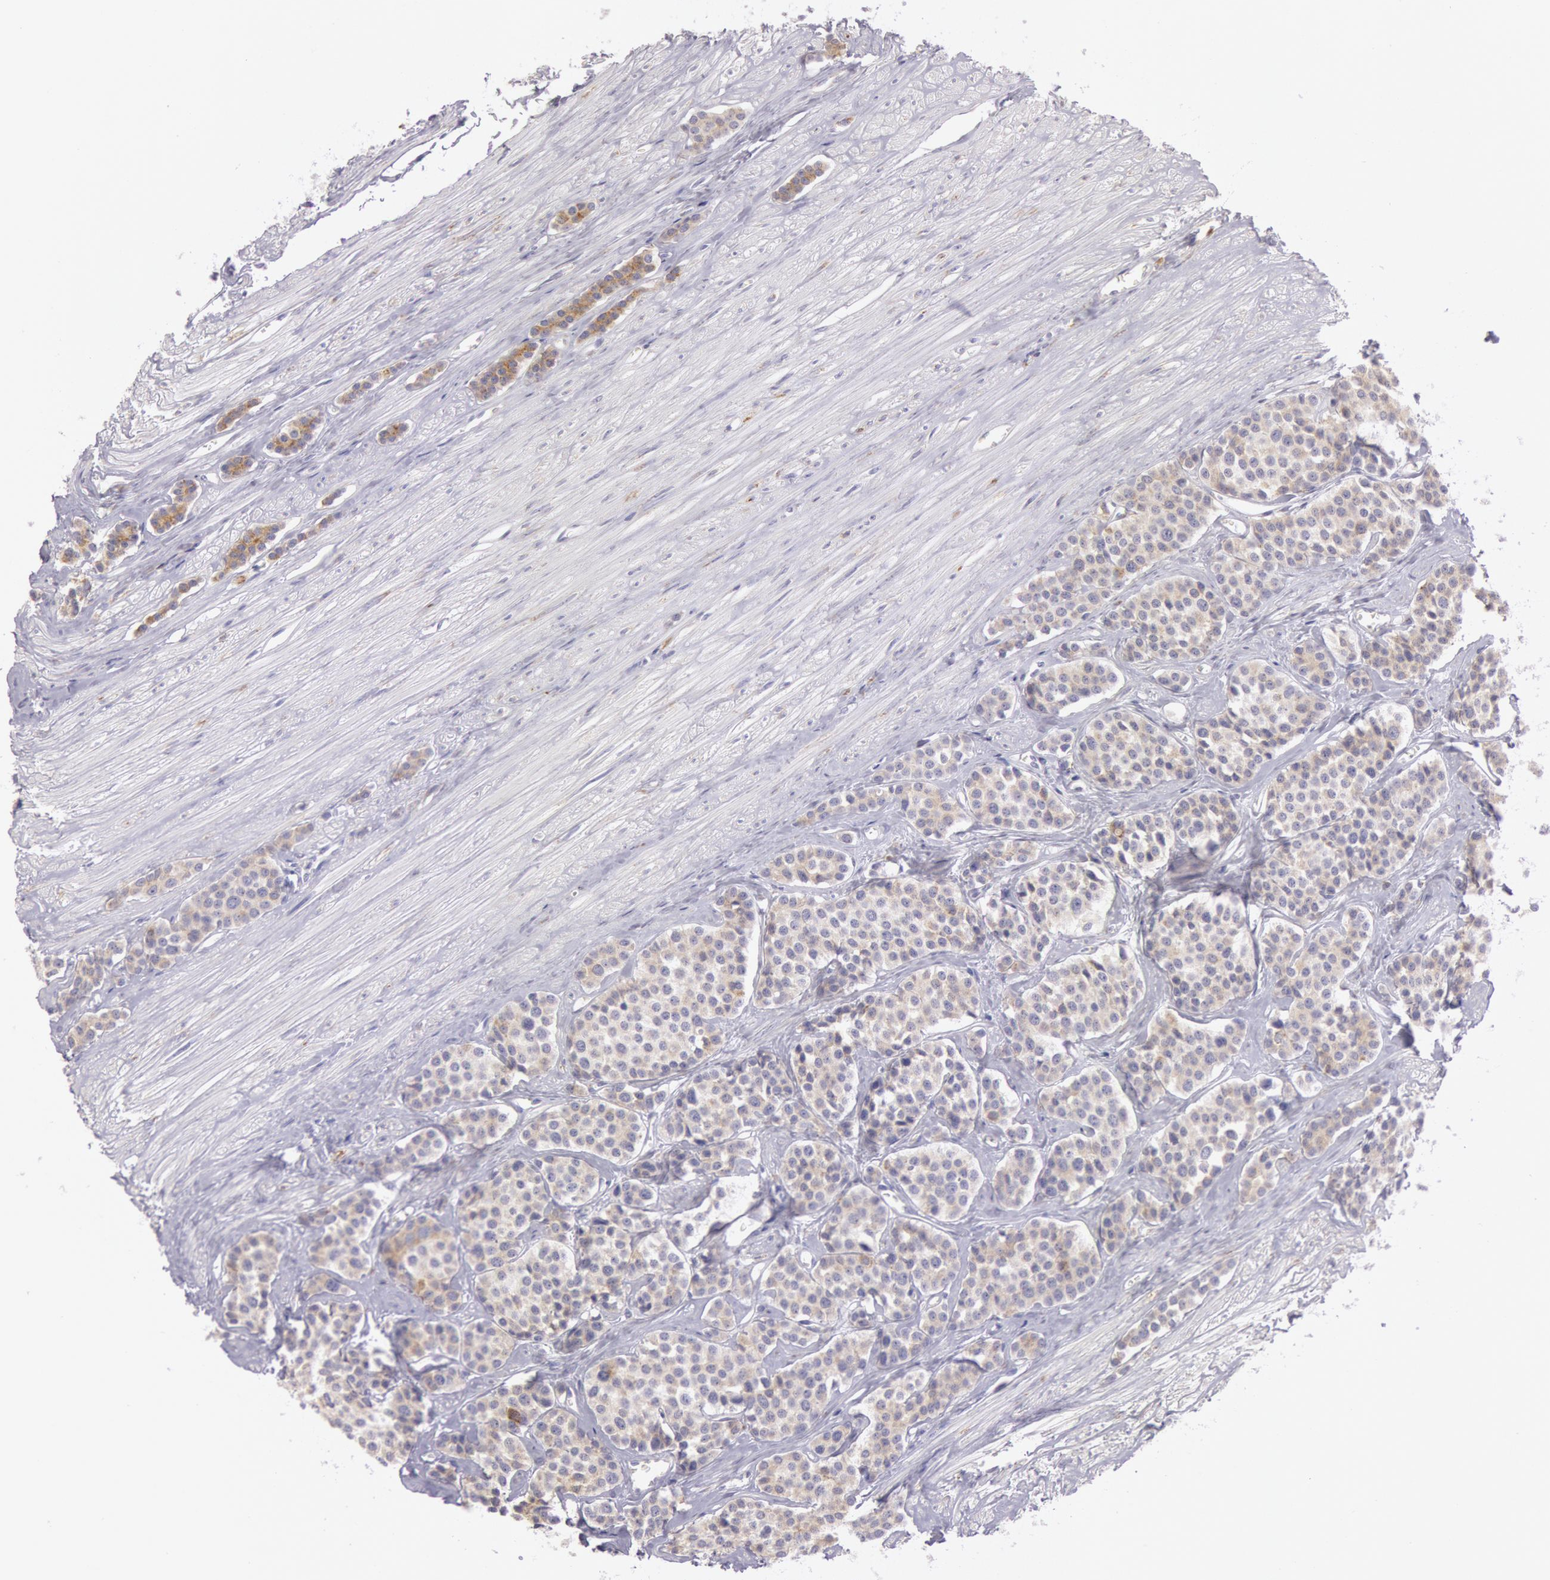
{"staining": {"intensity": "weak", "quantity": ">75%", "location": "cytoplasmic/membranous"}, "tissue": "carcinoid", "cell_type": "Tumor cells", "image_type": "cancer", "snomed": [{"axis": "morphology", "description": "Carcinoid, malignant, NOS"}, {"axis": "topography", "description": "Small intestine"}], "caption": "This histopathology image shows malignant carcinoid stained with immunohistochemistry to label a protein in brown. The cytoplasmic/membranous of tumor cells show weak positivity for the protein. Nuclei are counter-stained blue.", "gene": "CIDEB", "patient": {"sex": "male", "age": 60}}